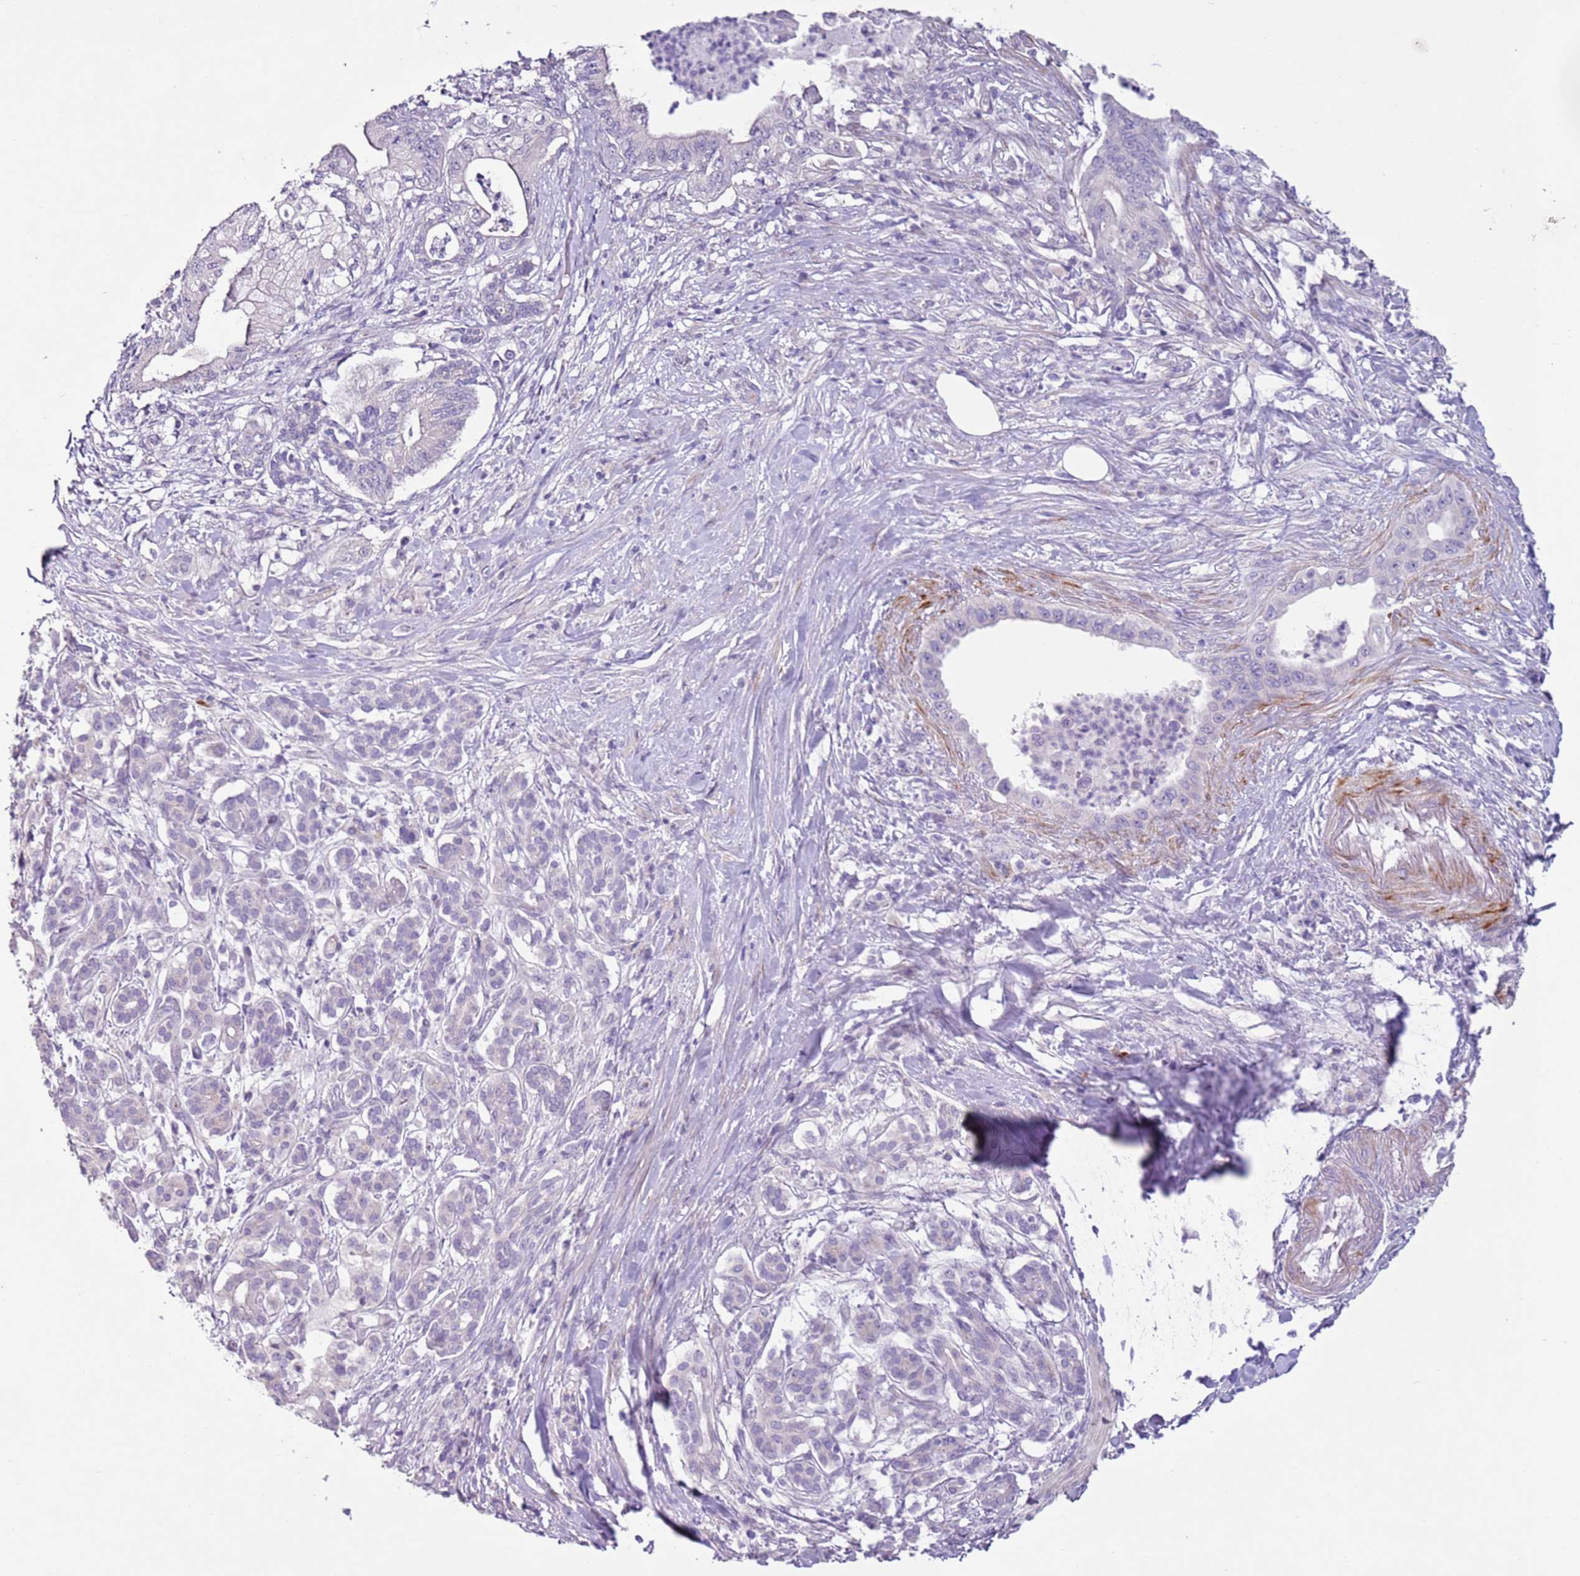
{"staining": {"intensity": "negative", "quantity": "none", "location": "none"}, "tissue": "pancreatic cancer", "cell_type": "Tumor cells", "image_type": "cancer", "snomed": [{"axis": "morphology", "description": "Adenocarcinoma, NOS"}, {"axis": "topography", "description": "Pancreas"}], "caption": "Pancreatic cancer (adenocarcinoma) was stained to show a protein in brown. There is no significant positivity in tumor cells.", "gene": "ZNF239", "patient": {"sex": "male", "age": 58}}